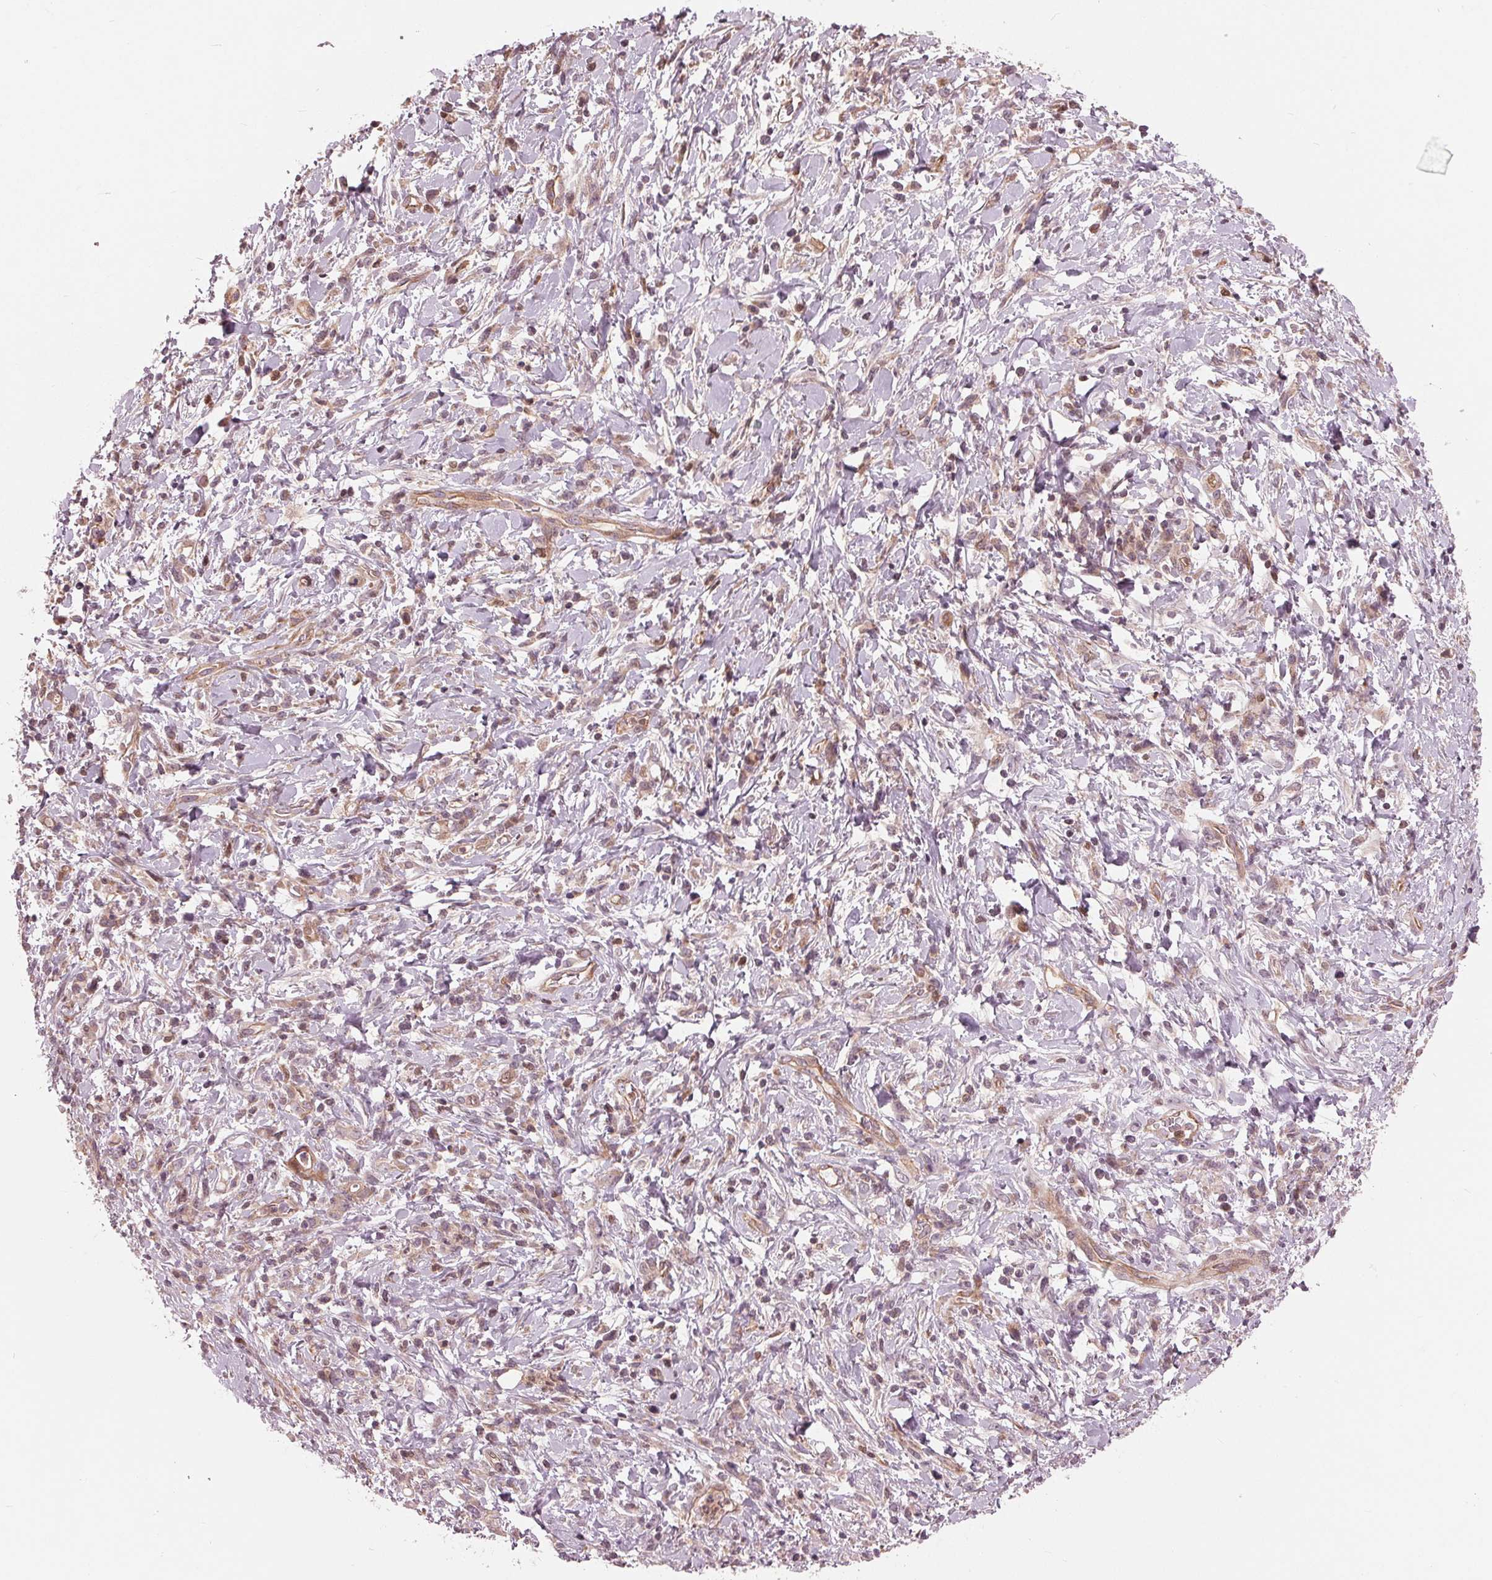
{"staining": {"intensity": "negative", "quantity": "none", "location": "none"}, "tissue": "stomach cancer", "cell_type": "Tumor cells", "image_type": "cancer", "snomed": [{"axis": "morphology", "description": "Adenocarcinoma, NOS"}, {"axis": "topography", "description": "Stomach"}], "caption": "The image displays no staining of tumor cells in stomach adenocarcinoma.", "gene": "TXNIP", "patient": {"sex": "female", "age": 84}}